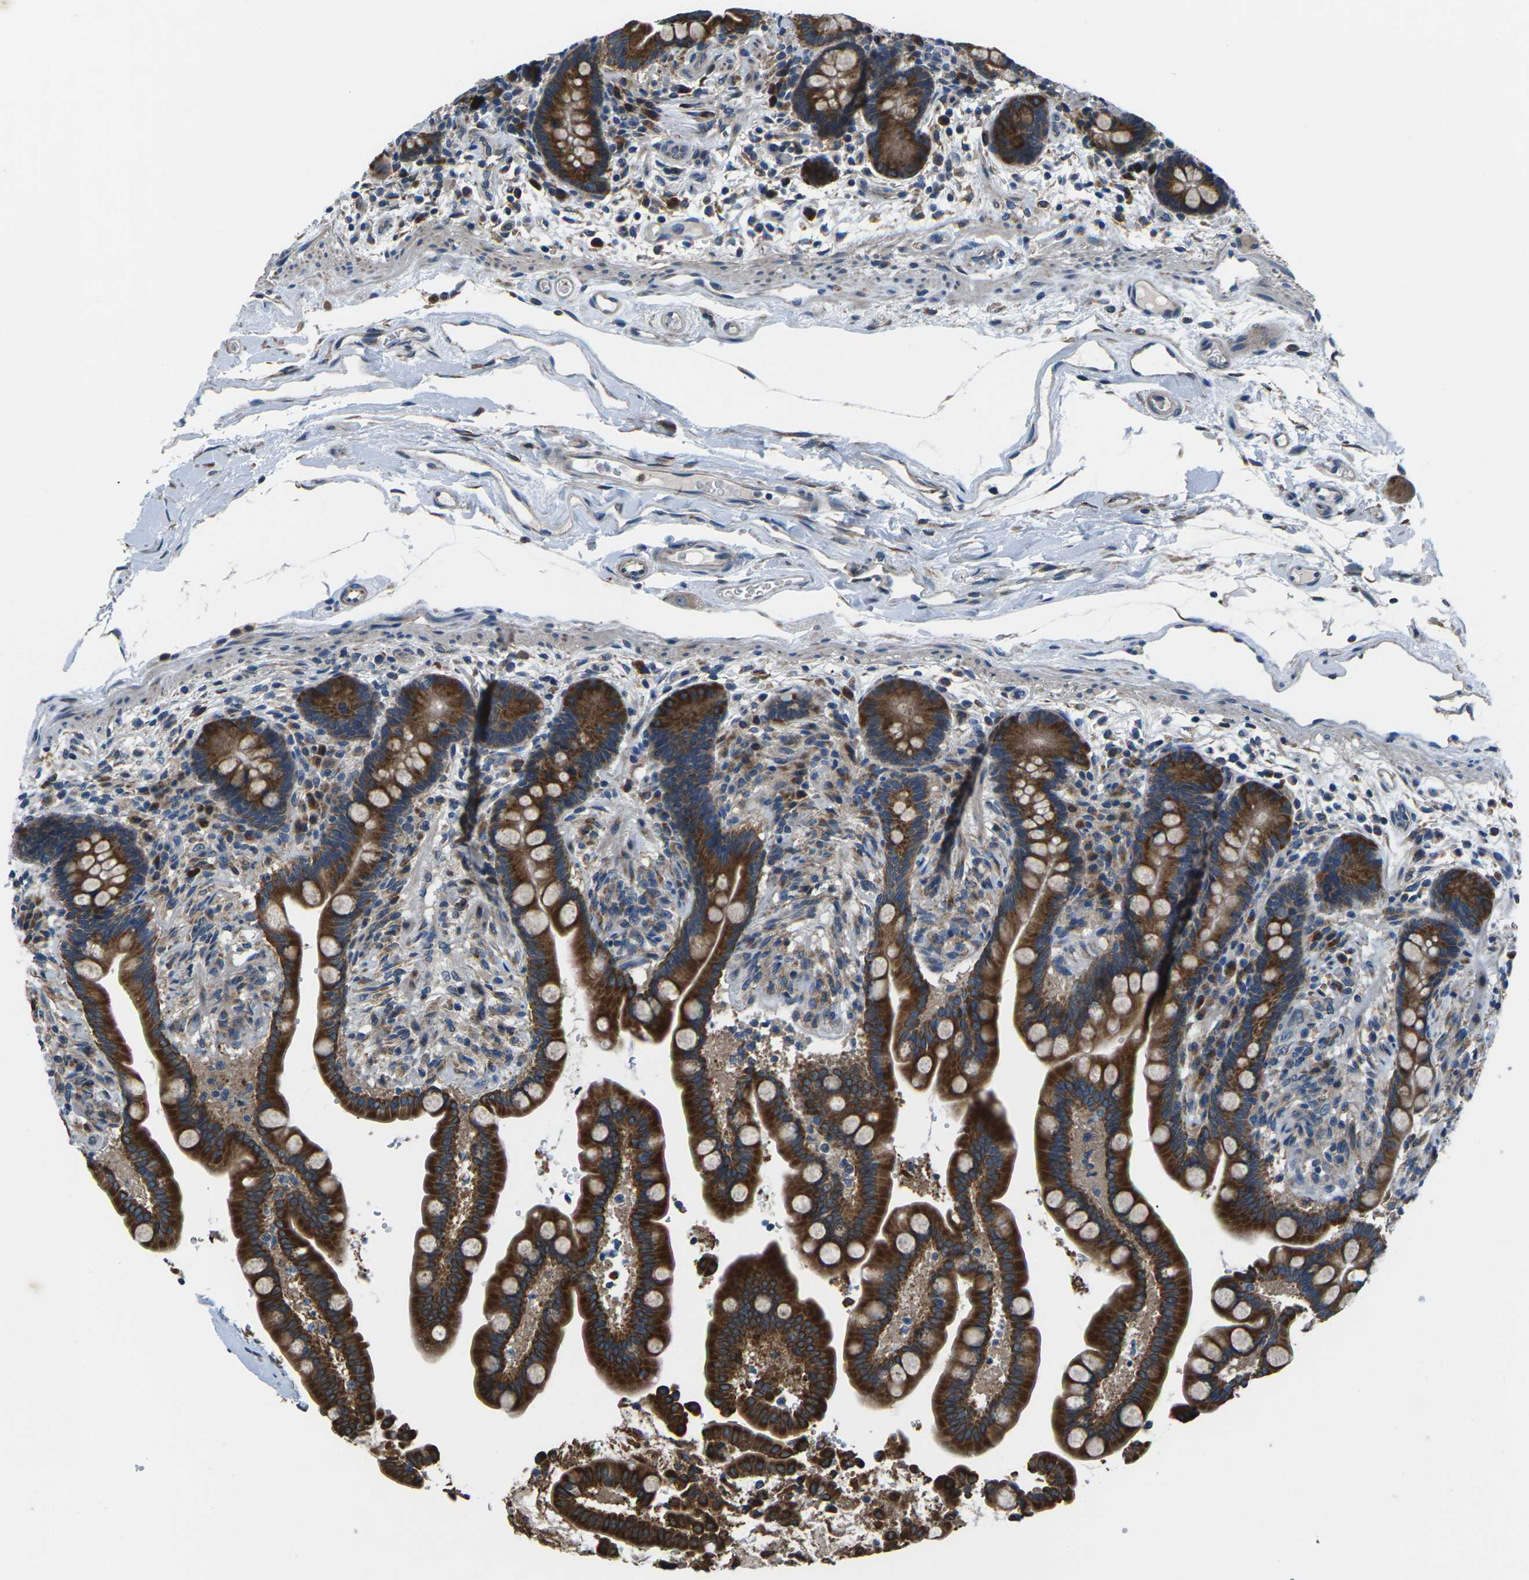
{"staining": {"intensity": "weak", "quantity": ">75%", "location": "cytoplasmic/membranous"}, "tissue": "colon", "cell_type": "Endothelial cells", "image_type": "normal", "snomed": [{"axis": "morphology", "description": "Normal tissue, NOS"}, {"axis": "topography", "description": "Colon"}], "caption": "Unremarkable colon was stained to show a protein in brown. There is low levels of weak cytoplasmic/membranous positivity in about >75% of endothelial cells. The staining is performed using DAB brown chromogen to label protein expression. The nuclei are counter-stained blue using hematoxylin.", "gene": "GABRP", "patient": {"sex": "male", "age": 73}}